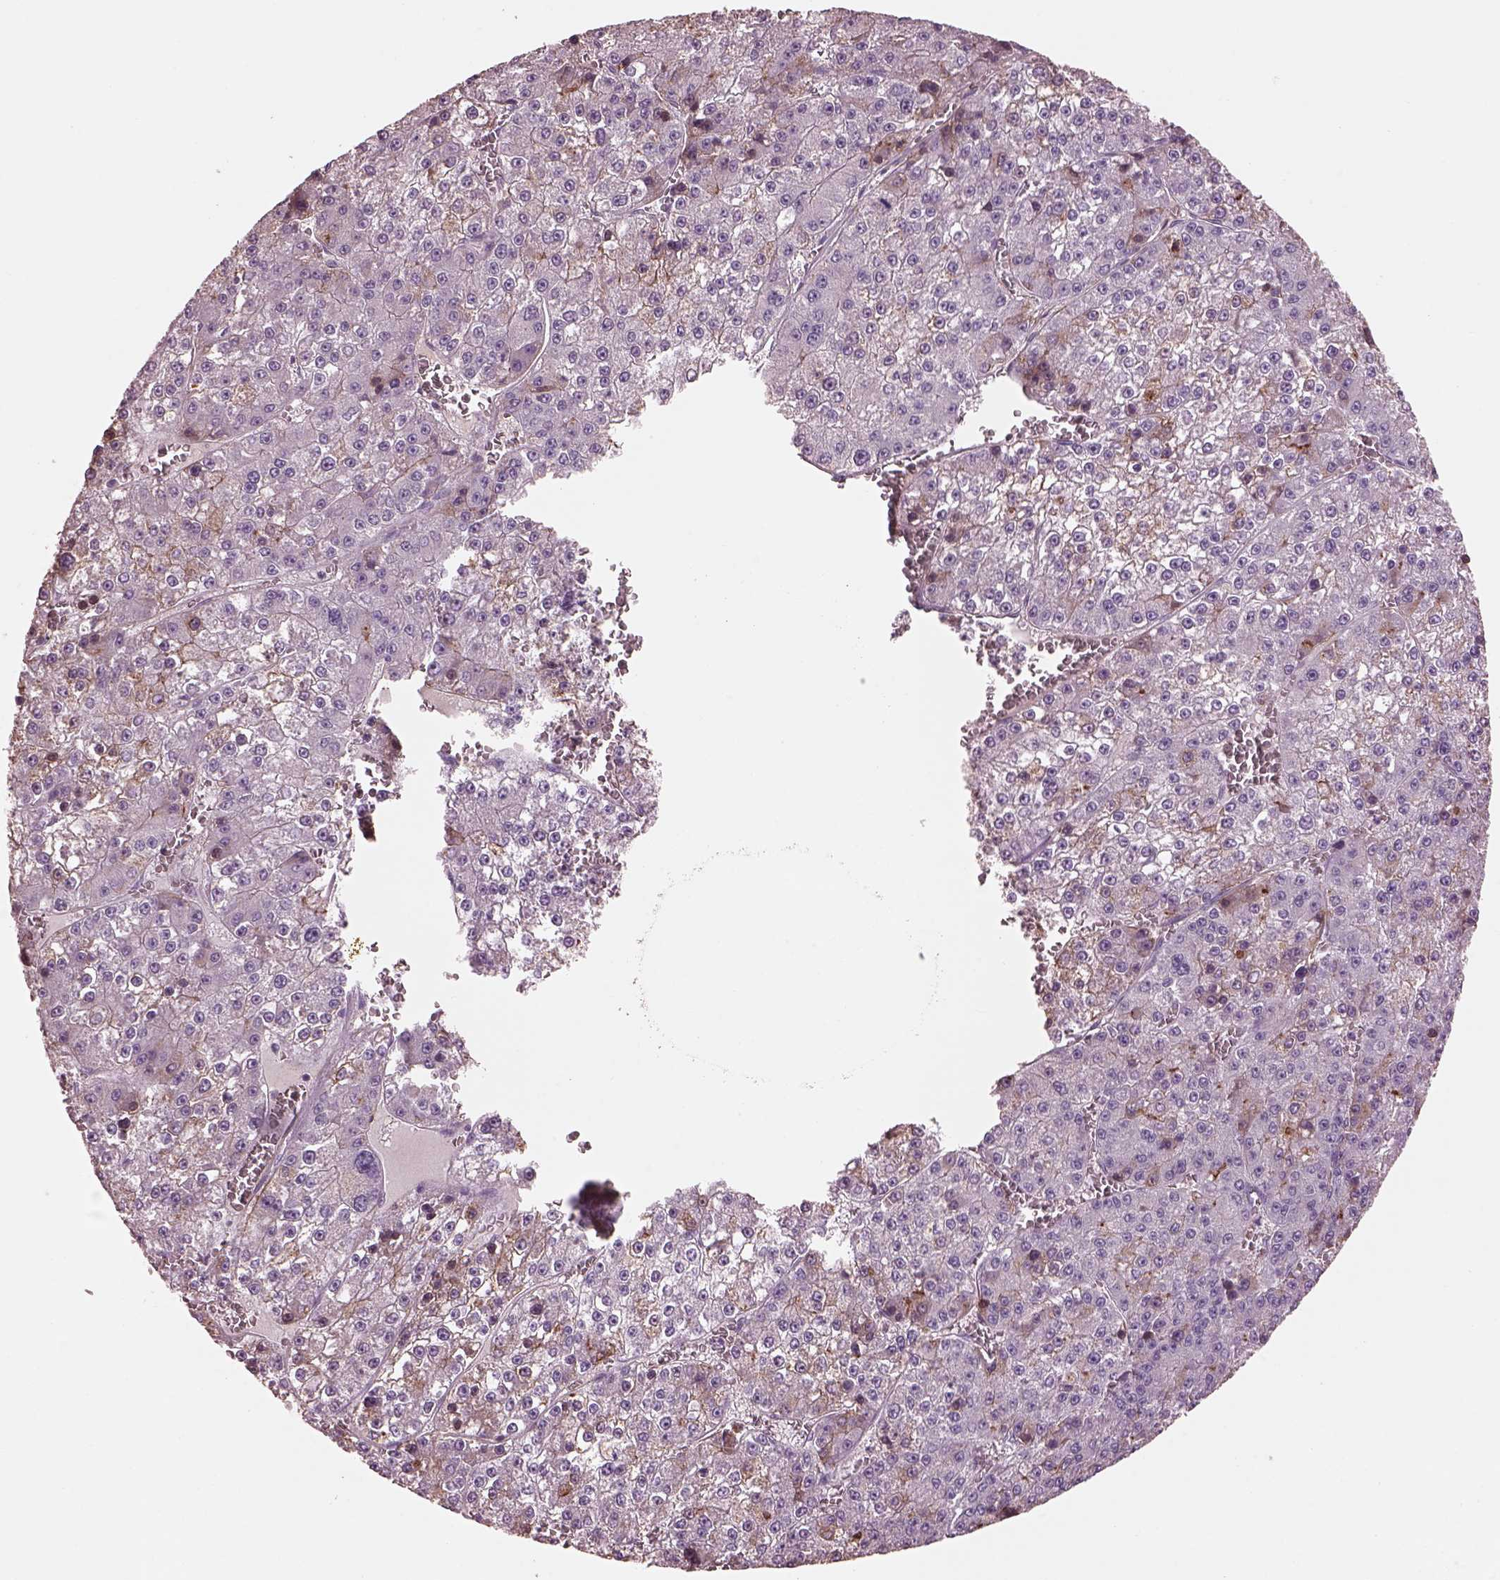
{"staining": {"intensity": "negative", "quantity": "none", "location": "none"}, "tissue": "liver cancer", "cell_type": "Tumor cells", "image_type": "cancer", "snomed": [{"axis": "morphology", "description": "Carcinoma, Hepatocellular, NOS"}, {"axis": "topography", "description": "Liver"}], "caption": "Tumor cells show no significant expression in liver hepatocellular carcinoma.", "gene": "SRI", "patient": {"sex": "female", "age": 73}}